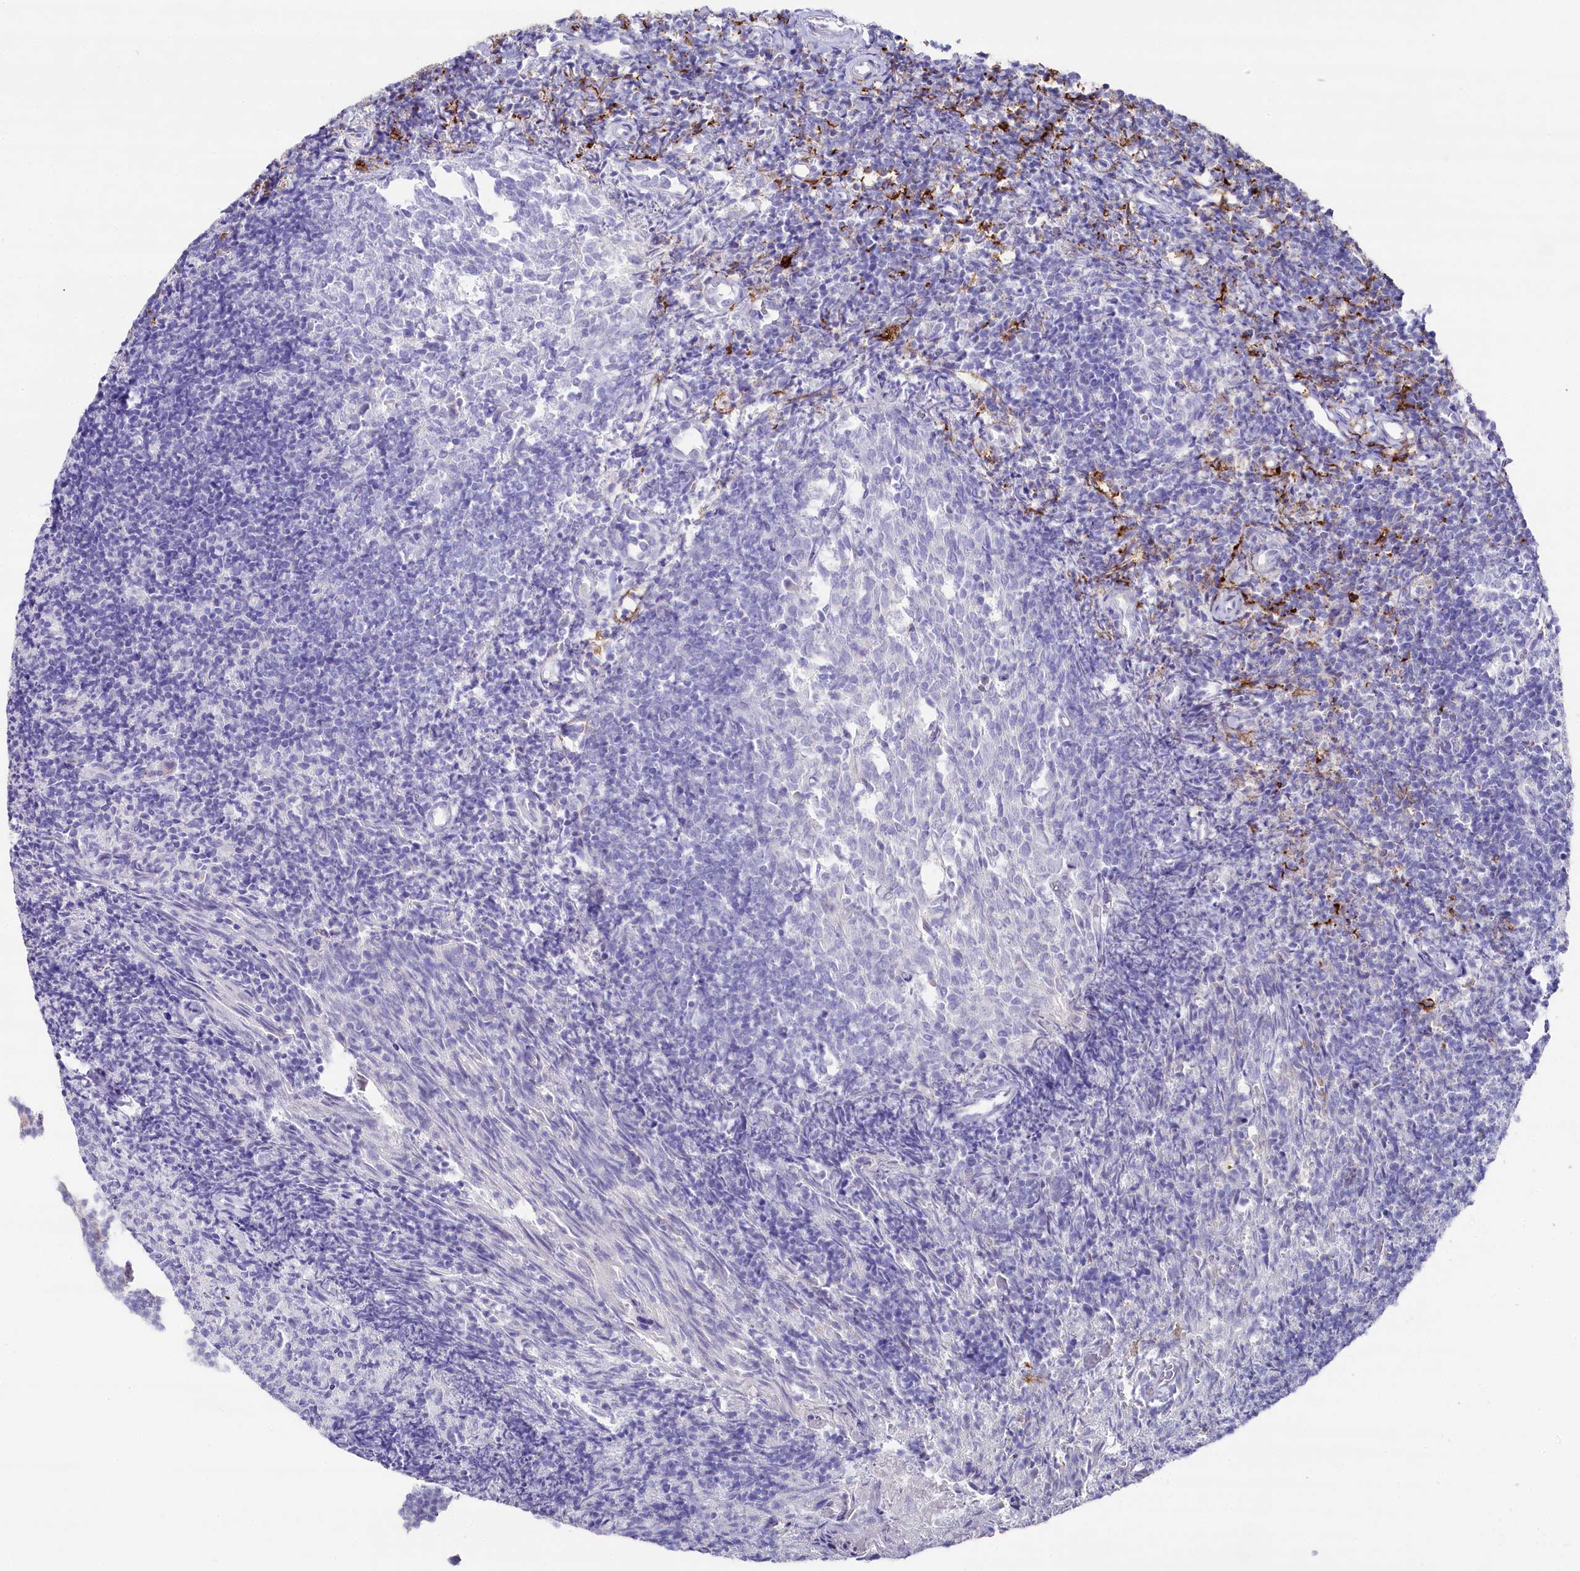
{"staining": {"intensity": "negative", "quantity": "none", "location": "none"}, "tissue": "tonsil", "cell_type": "Germinal center cells", "image_type": "normal", "snomed": [{"axis": "morphology", "description": "Normal tissue, NOS"}, {"axis": "topography", "description": "Tonsil"}], "caption": "Histopathology image shows no protein positivity in germinal center cells of benign tonsil.", "gene": "CLEC4M", "patient": {"sex": "female", "age": 10}}